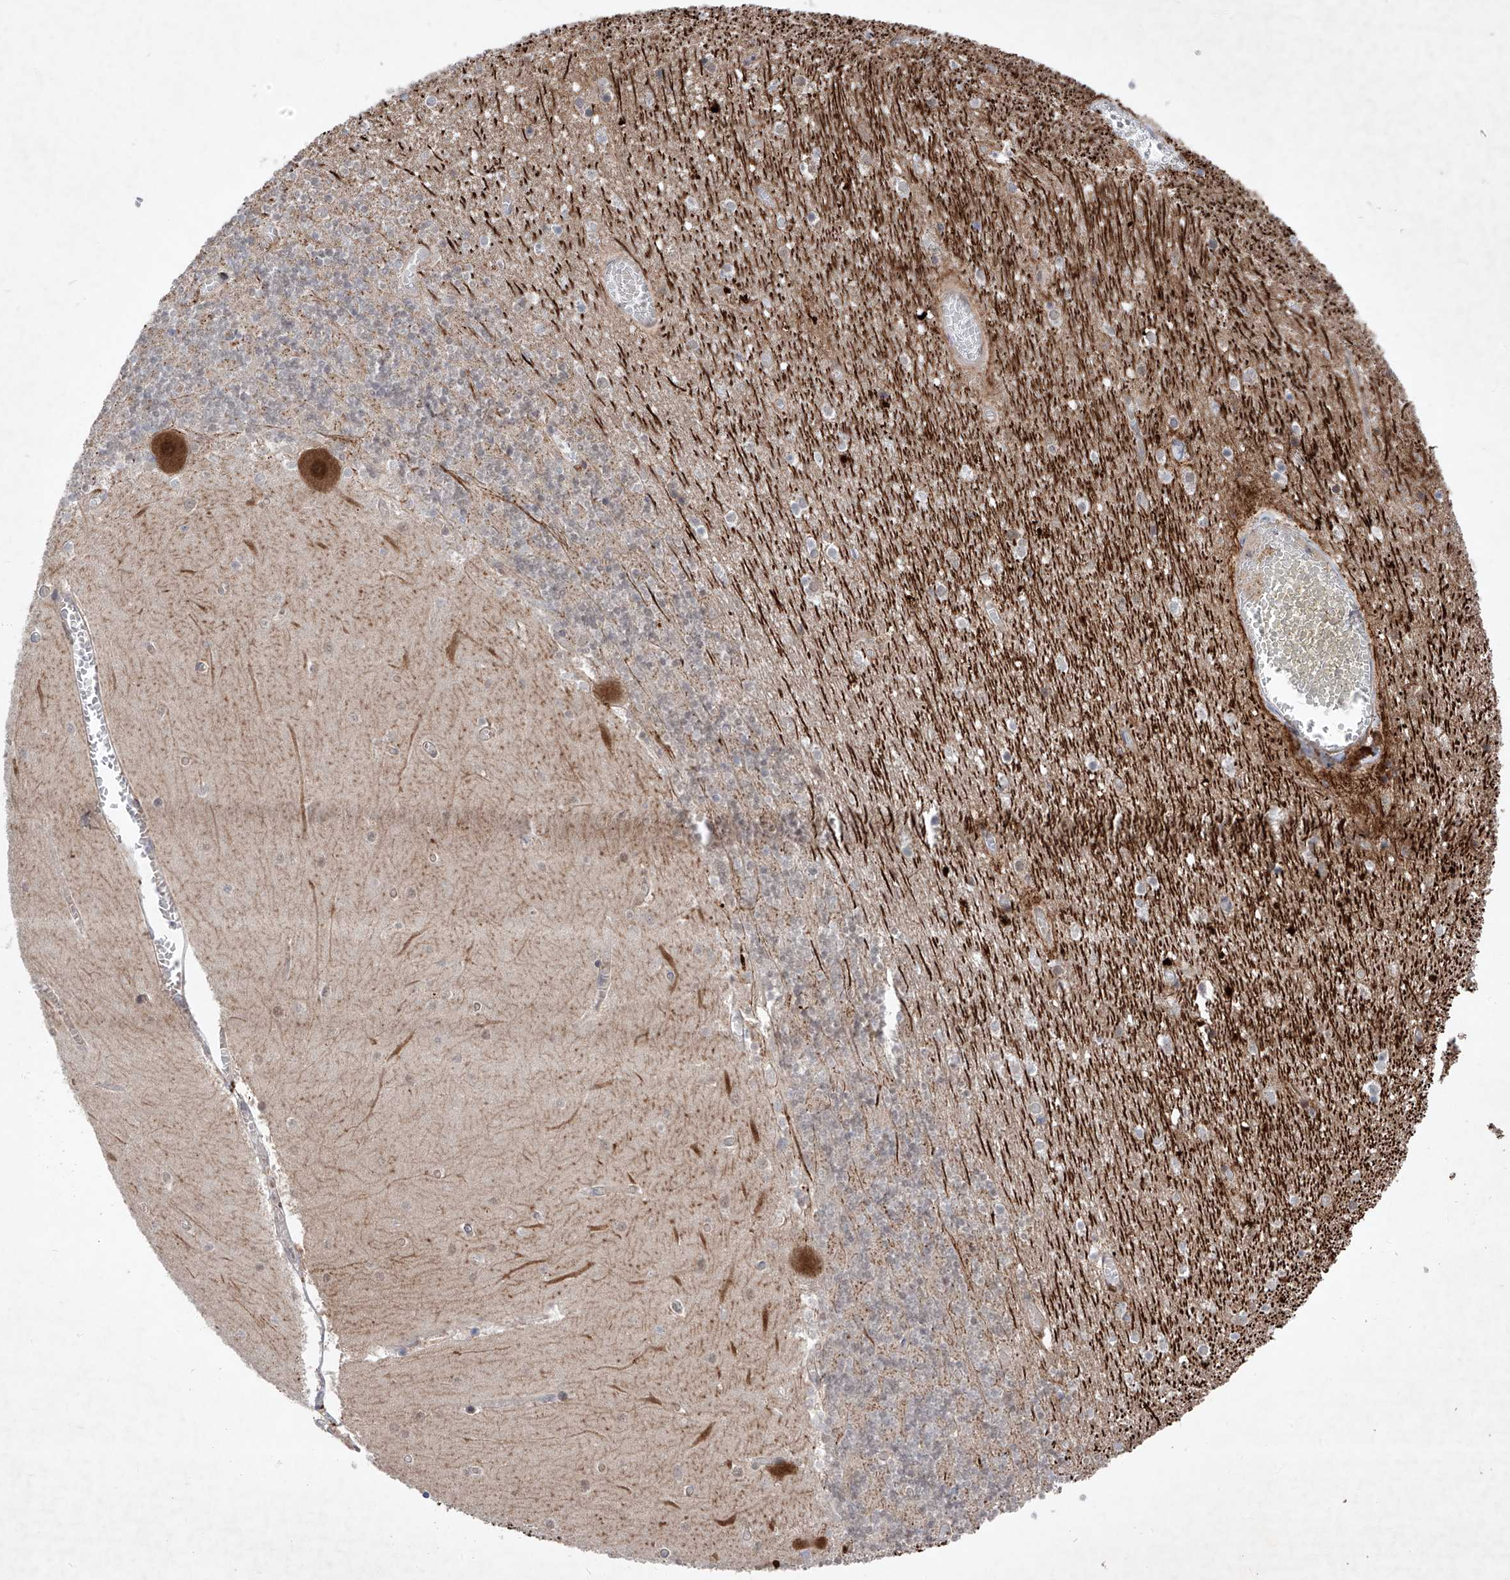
{"staining": {"intensity": "weak", "quantity": "25%-75%", "location": "cytoplasmic/membranous"}, "tissue": "cerebellum", "cell_type": "Cells in granular layer", "image_type": "normal", "snomed": [{"axis": "morphology", "description": "Normal tissue, NOS"}, {"axis": "topography", "description": "Cerebellum"}], "caption": "Weak cytoplasmic/membranous expression for a protein is seen in about 25%-75% of cells in granular layer of benign cerebellum using immunohistochemistry (IHC).", "gene": "FAM135A", "patient": {"sex": "female", "age": 28}}